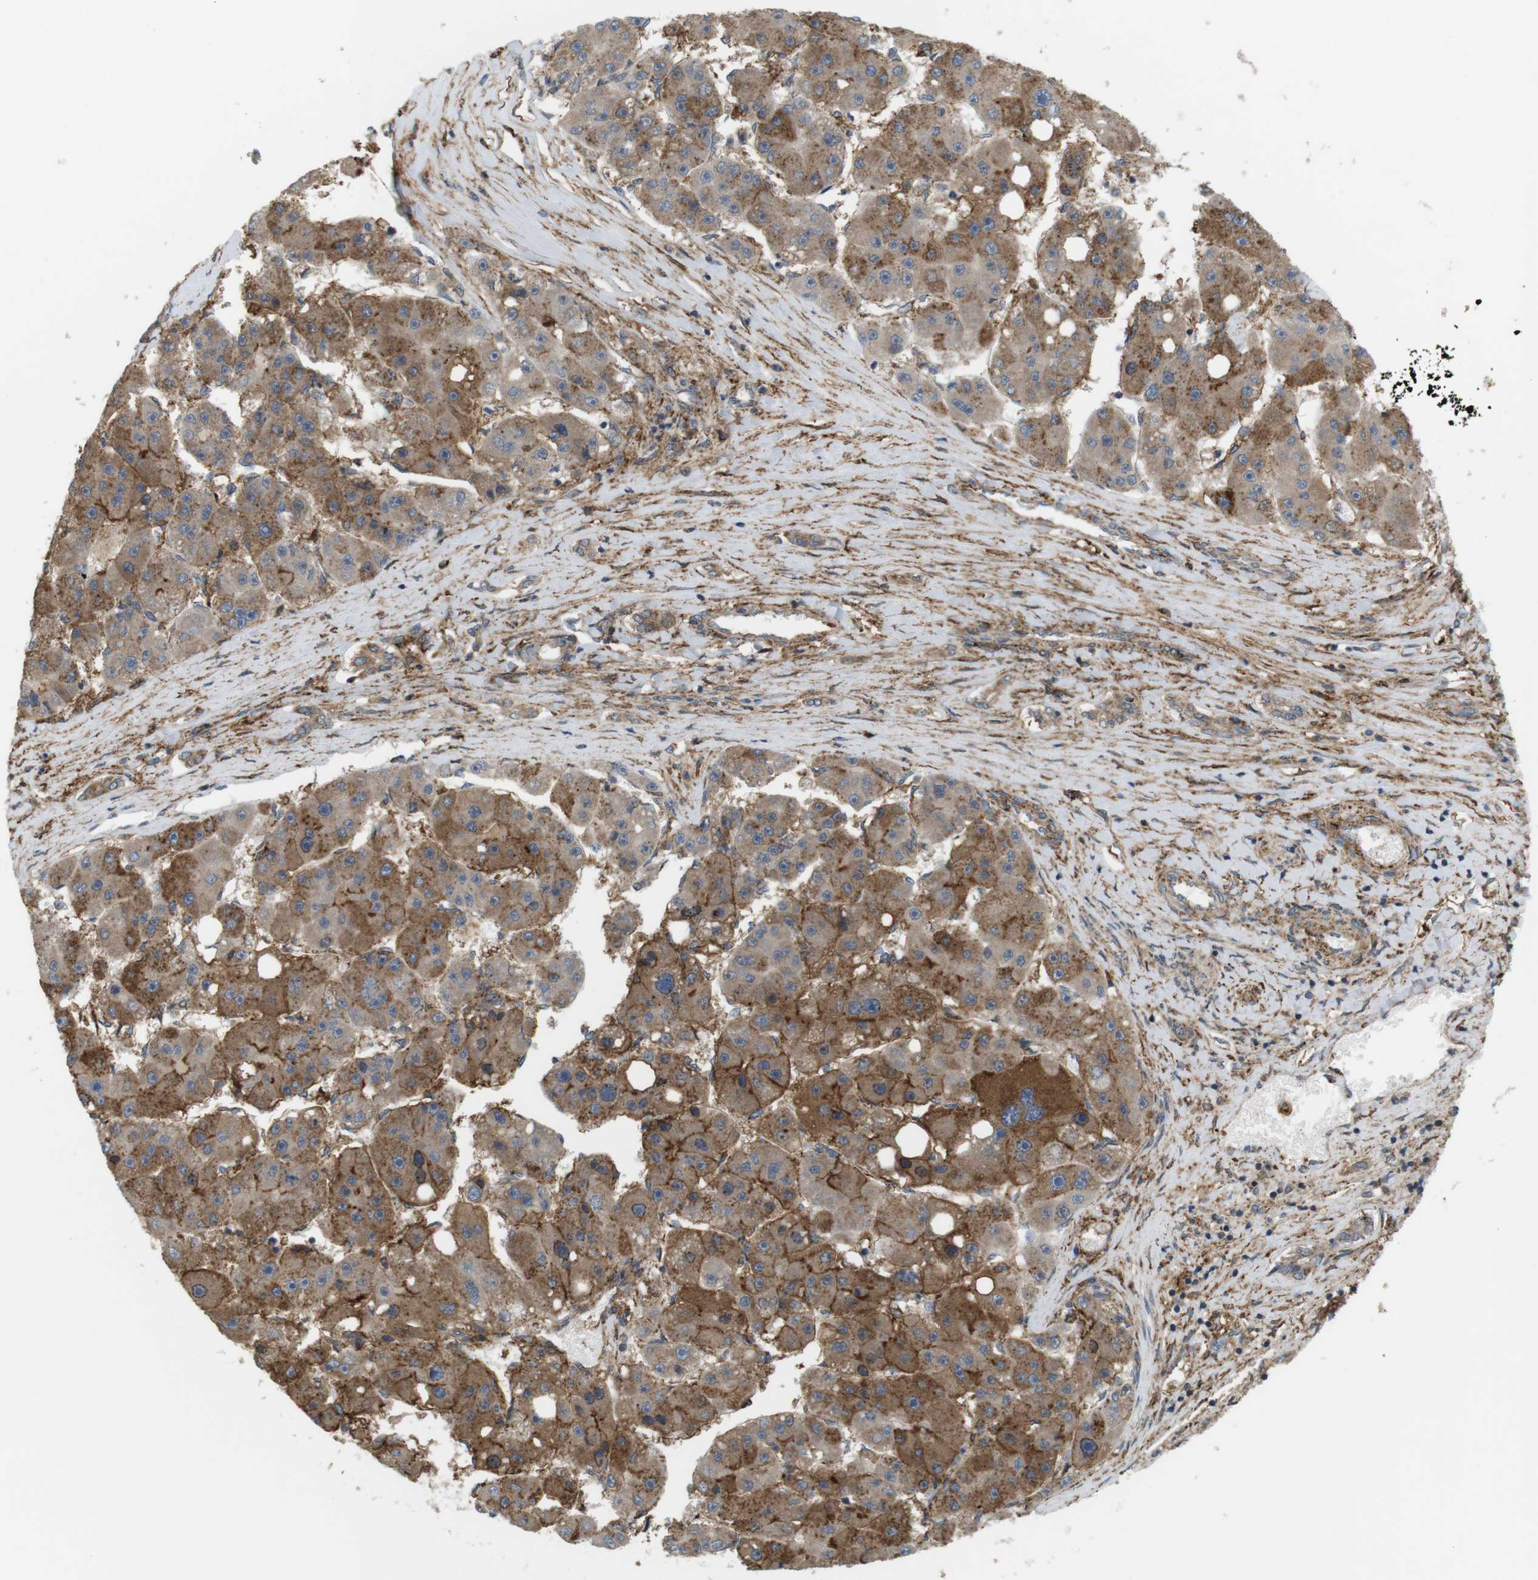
{"staining": {"intensity": "moderate", "quantity": ">75%", "location": "cytoplasmic/membranous"}, "tissue": "liver cancer", "cell_type": "Tumor cells", "image_type": "cancer", "snomed": [{"axis": "morphology", "description": "Carcinoma, Hepatocellular, NOS"}, {"axis": "topography", "description": "Liver"}], "caption": "Moderate cytoplasmic/membranous expression for a protein is seen in about >75% of tumor cells of liver hepatocellular carcinoma using immunohistochemistry.", "gene": "DDAH2", "patient": {"sex": "female", "age": 61}}